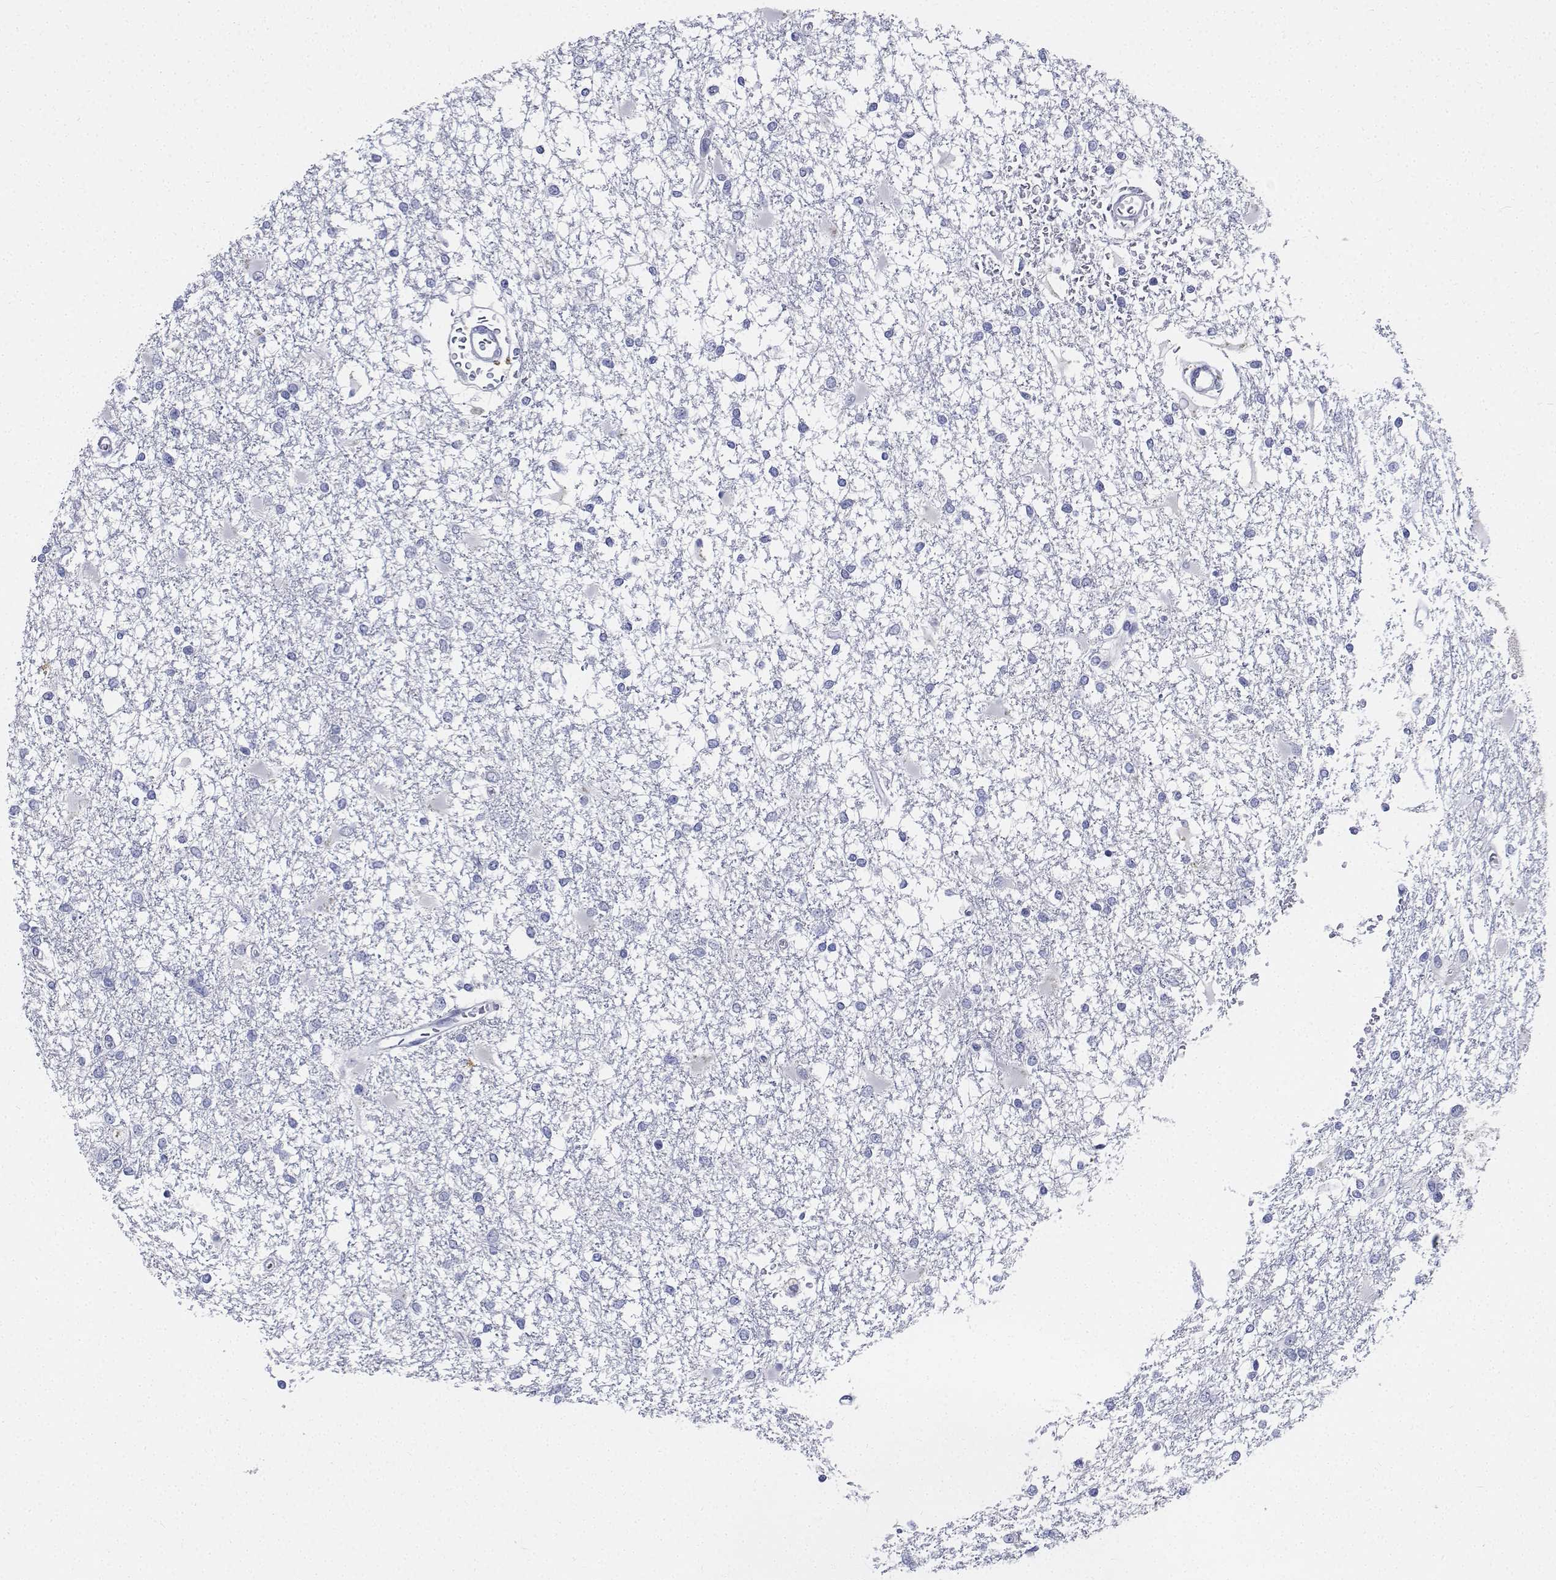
{"staining": {"intensity": "negative", "quantity": "none", "location": "none"}, "tissue": "glioma", "cell_type": "Tumor cells", "image_type": "cancer", "snomed": [{"axis": "morphology", "description": "Glioma, malignant, High grade"}, {"axis": "topography", "description": "Cerebral cortex"}], "caption": "Glioma was stained to show a protein in brown. There is no significant expression in tumor cells.", "gene": "PLXNA4", "patient": {"sex": "male", "age": 79}}